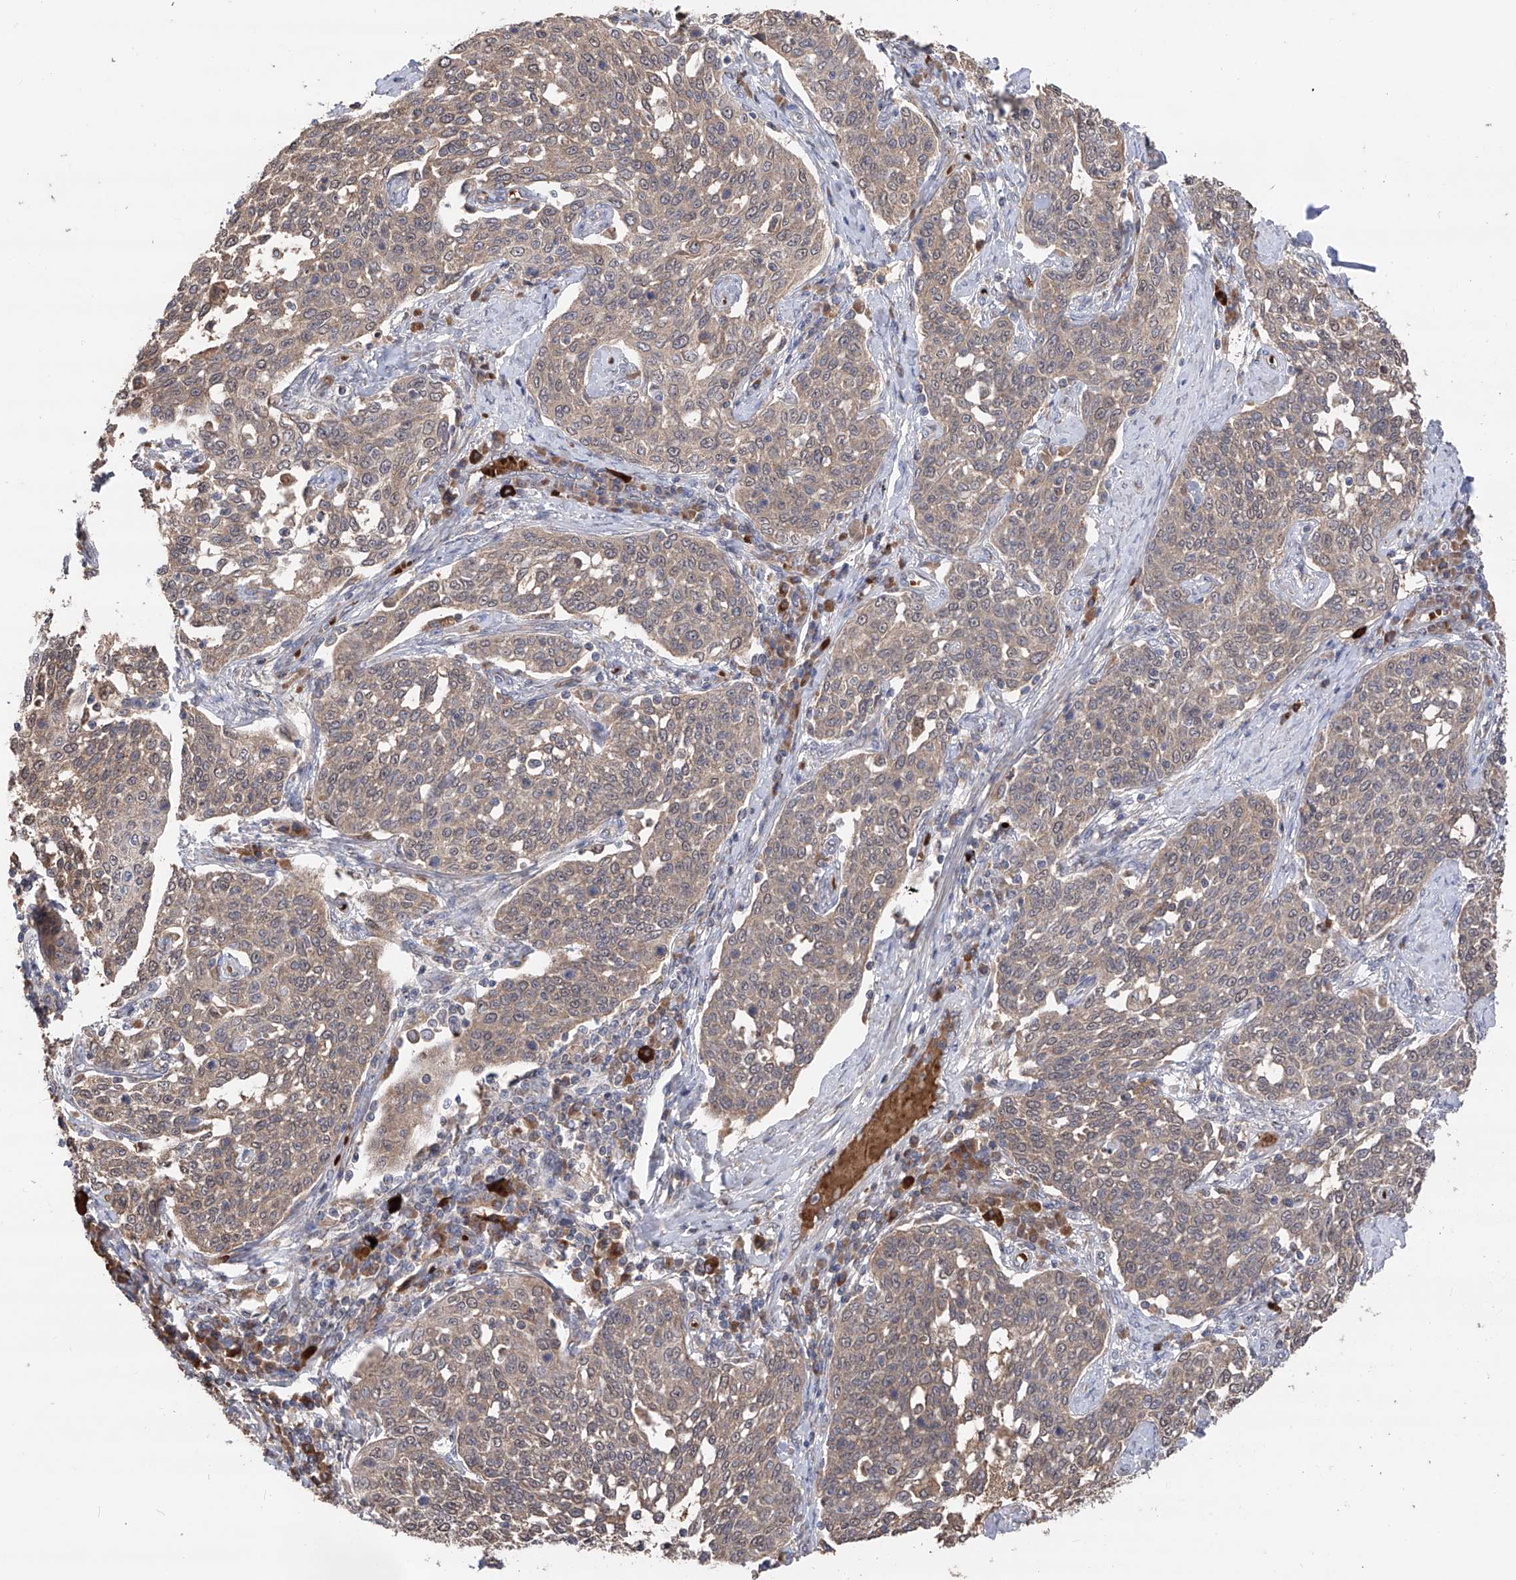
{"staining": {"intensity": "weak", "quantity": ">75%", "location": "cytoplasmic/membranous"}, "tissue": "cervical cancer", "cell_type": "Tumor cells", "image_type": "cancer", "snomed": [{"axis": "morphology", "description": "Squamous cell carcinoma, NOS"}, {"axis": "topography", "description": "Cervix"}], "caption": "This is an image of immunohistochemistry (IHC) staining of cervical cancer (squamous cell carcinoma), which shows weak positivity in the cytoplasmic/membranous of tumor cells.", "gene": "EDN1", "patient": {"sex": "female", "age": 34}}